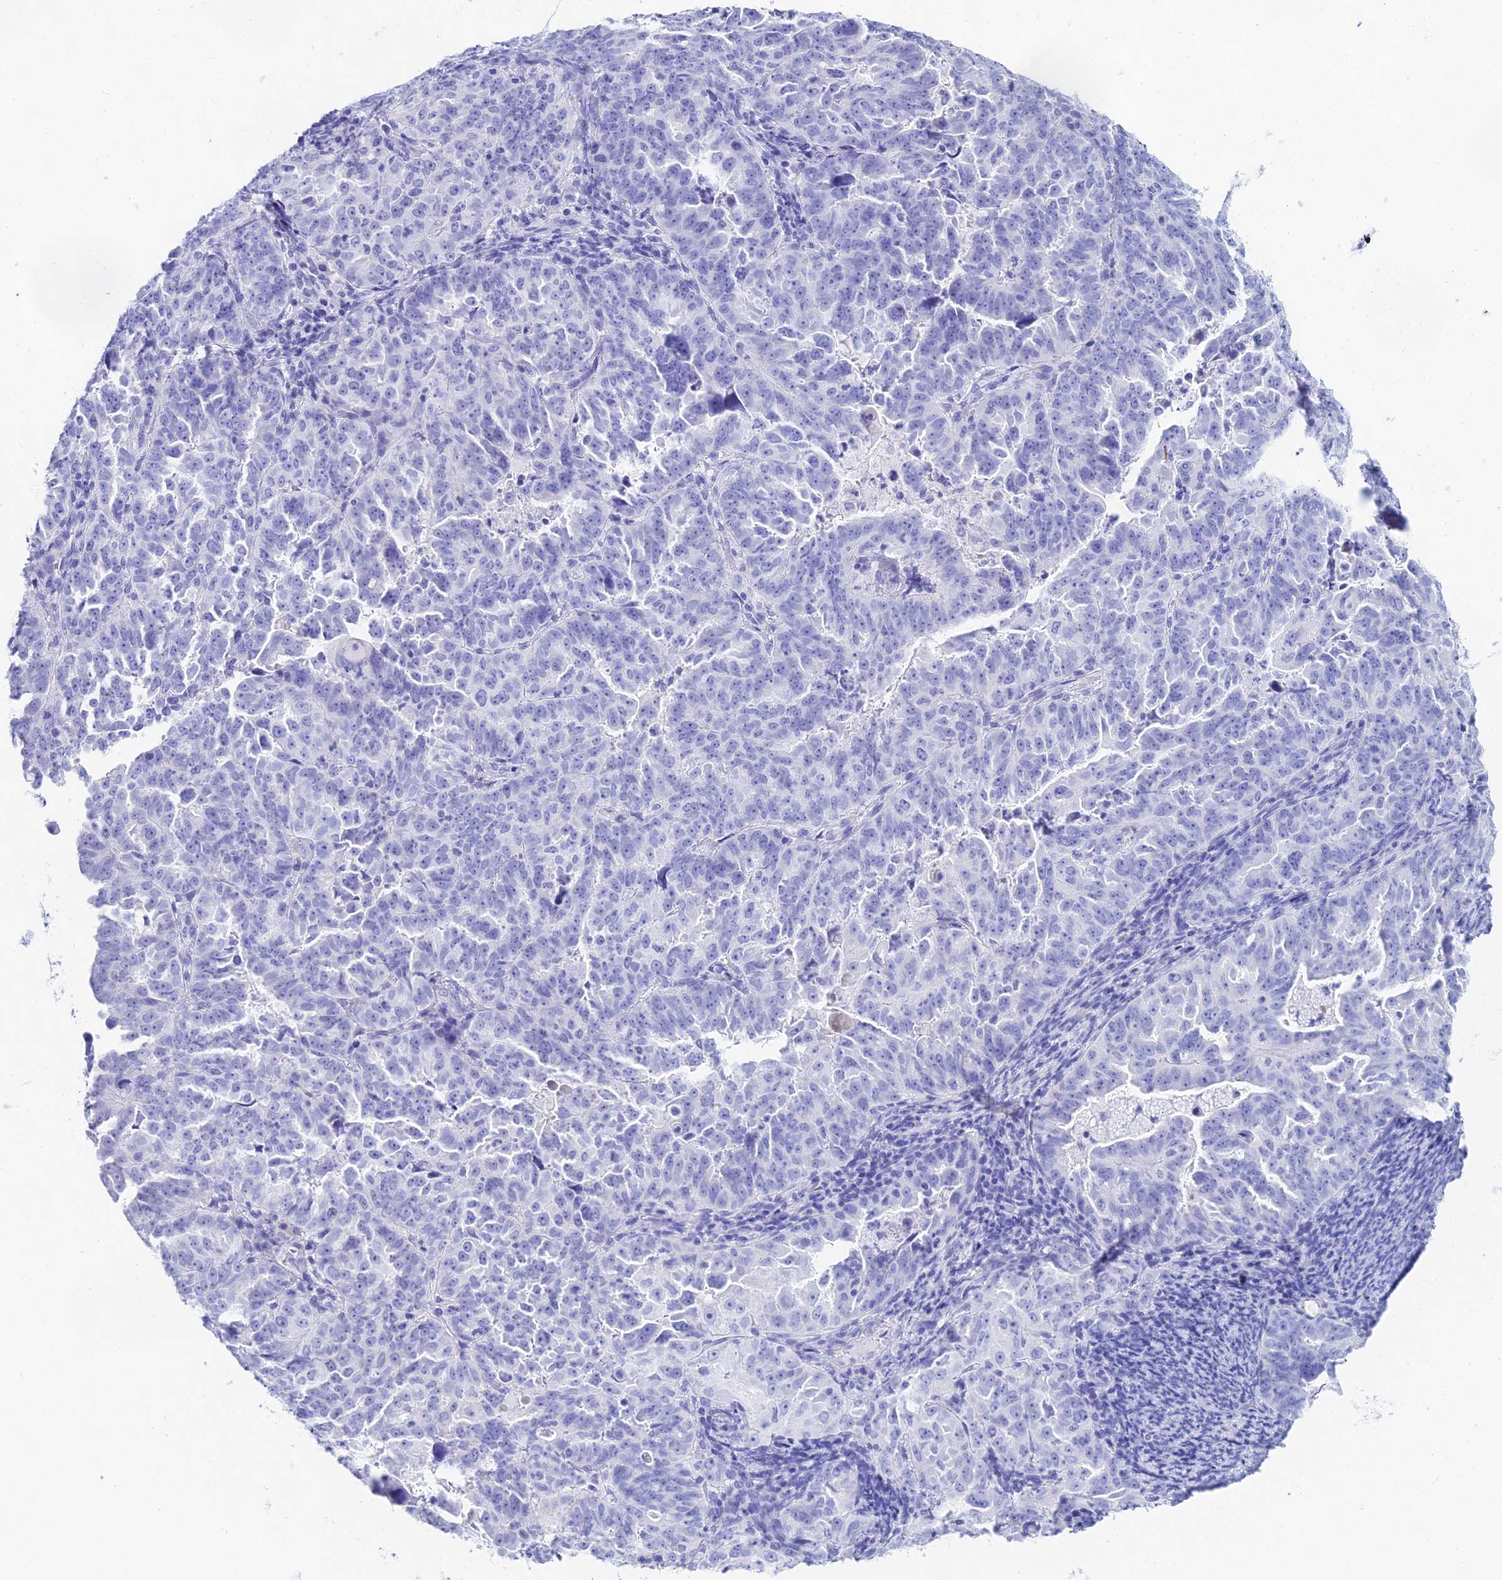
{"staining": {"intensity": "negative", "quantity": "none", "location": "none"}, "tissue": "endometrial cancer", "cell_type": "Tumor cells", "image_type": "cancer", "snomed": [{"axis": "morphology", "description": "Adenocarcinoma, NOS"}, {"axis": "topography", "description": "Endometrium"}], "caption": "DAB immunohistochemical staining of human endometrial cancer displays no significant expression in tumor cells.", "gene": "CGB2", "patient": {"sex": "female", "age": 65}}